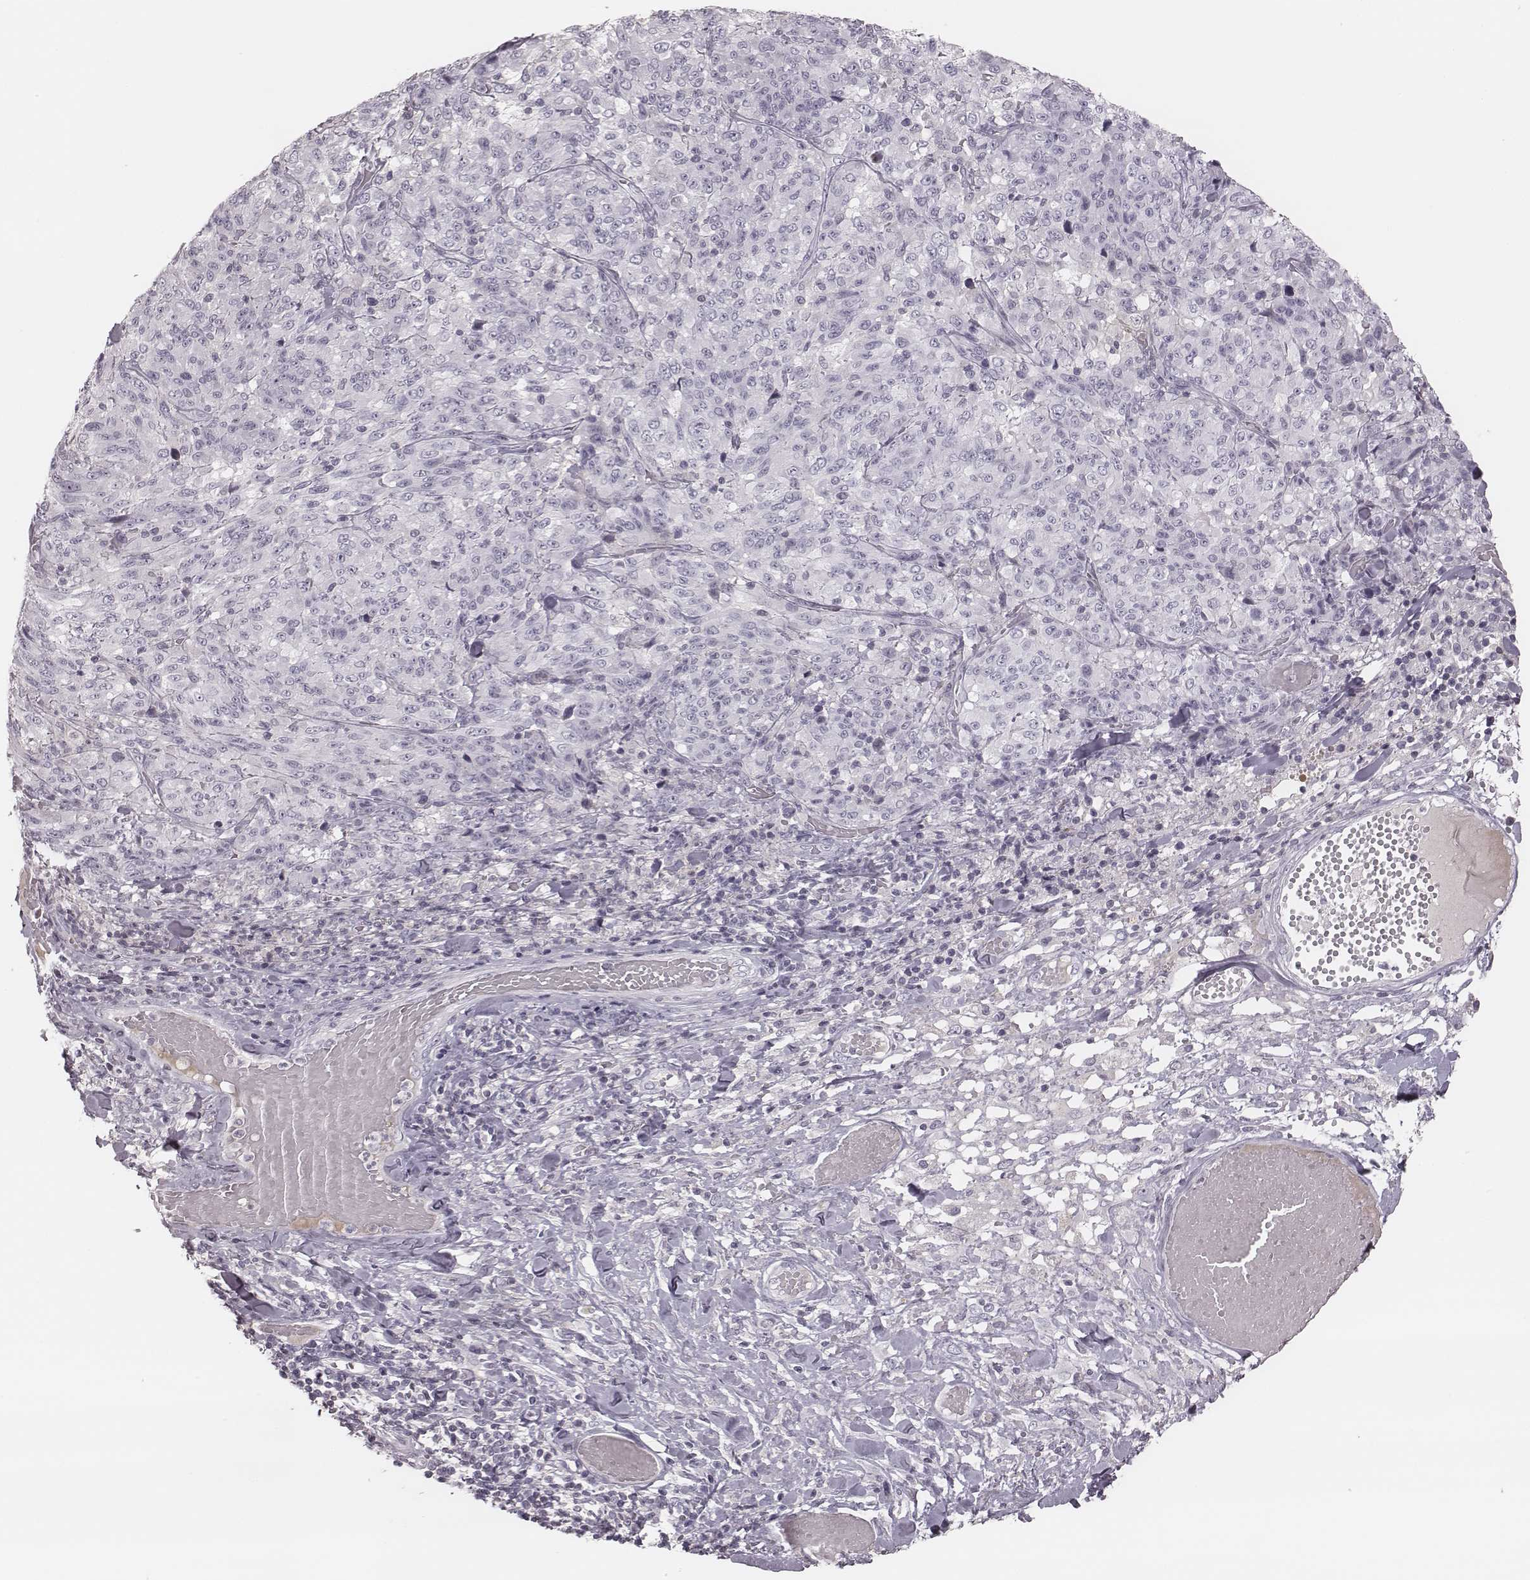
{"staining": {"intensity": "negative", "quantity": "none", "location": "none"}, "tissue": "melanoma", "cell_type": "Tumor cells", "image_type": "cancer", "snomed": [{"axis": "morphology", "description": "Malignant melanoma, NOS"}, {"axis": "topography", "description": "Skin"}], "caption": "There is no significant staining in tumor cells of melanoma. Brightfield microscopy of immunohistochemistry (IHC) stained with DAB (brown) and hematoxylin (blue), captured at high magnification.", "gene": "S100Z", "patient": {"sex": "female", "age": 91}}